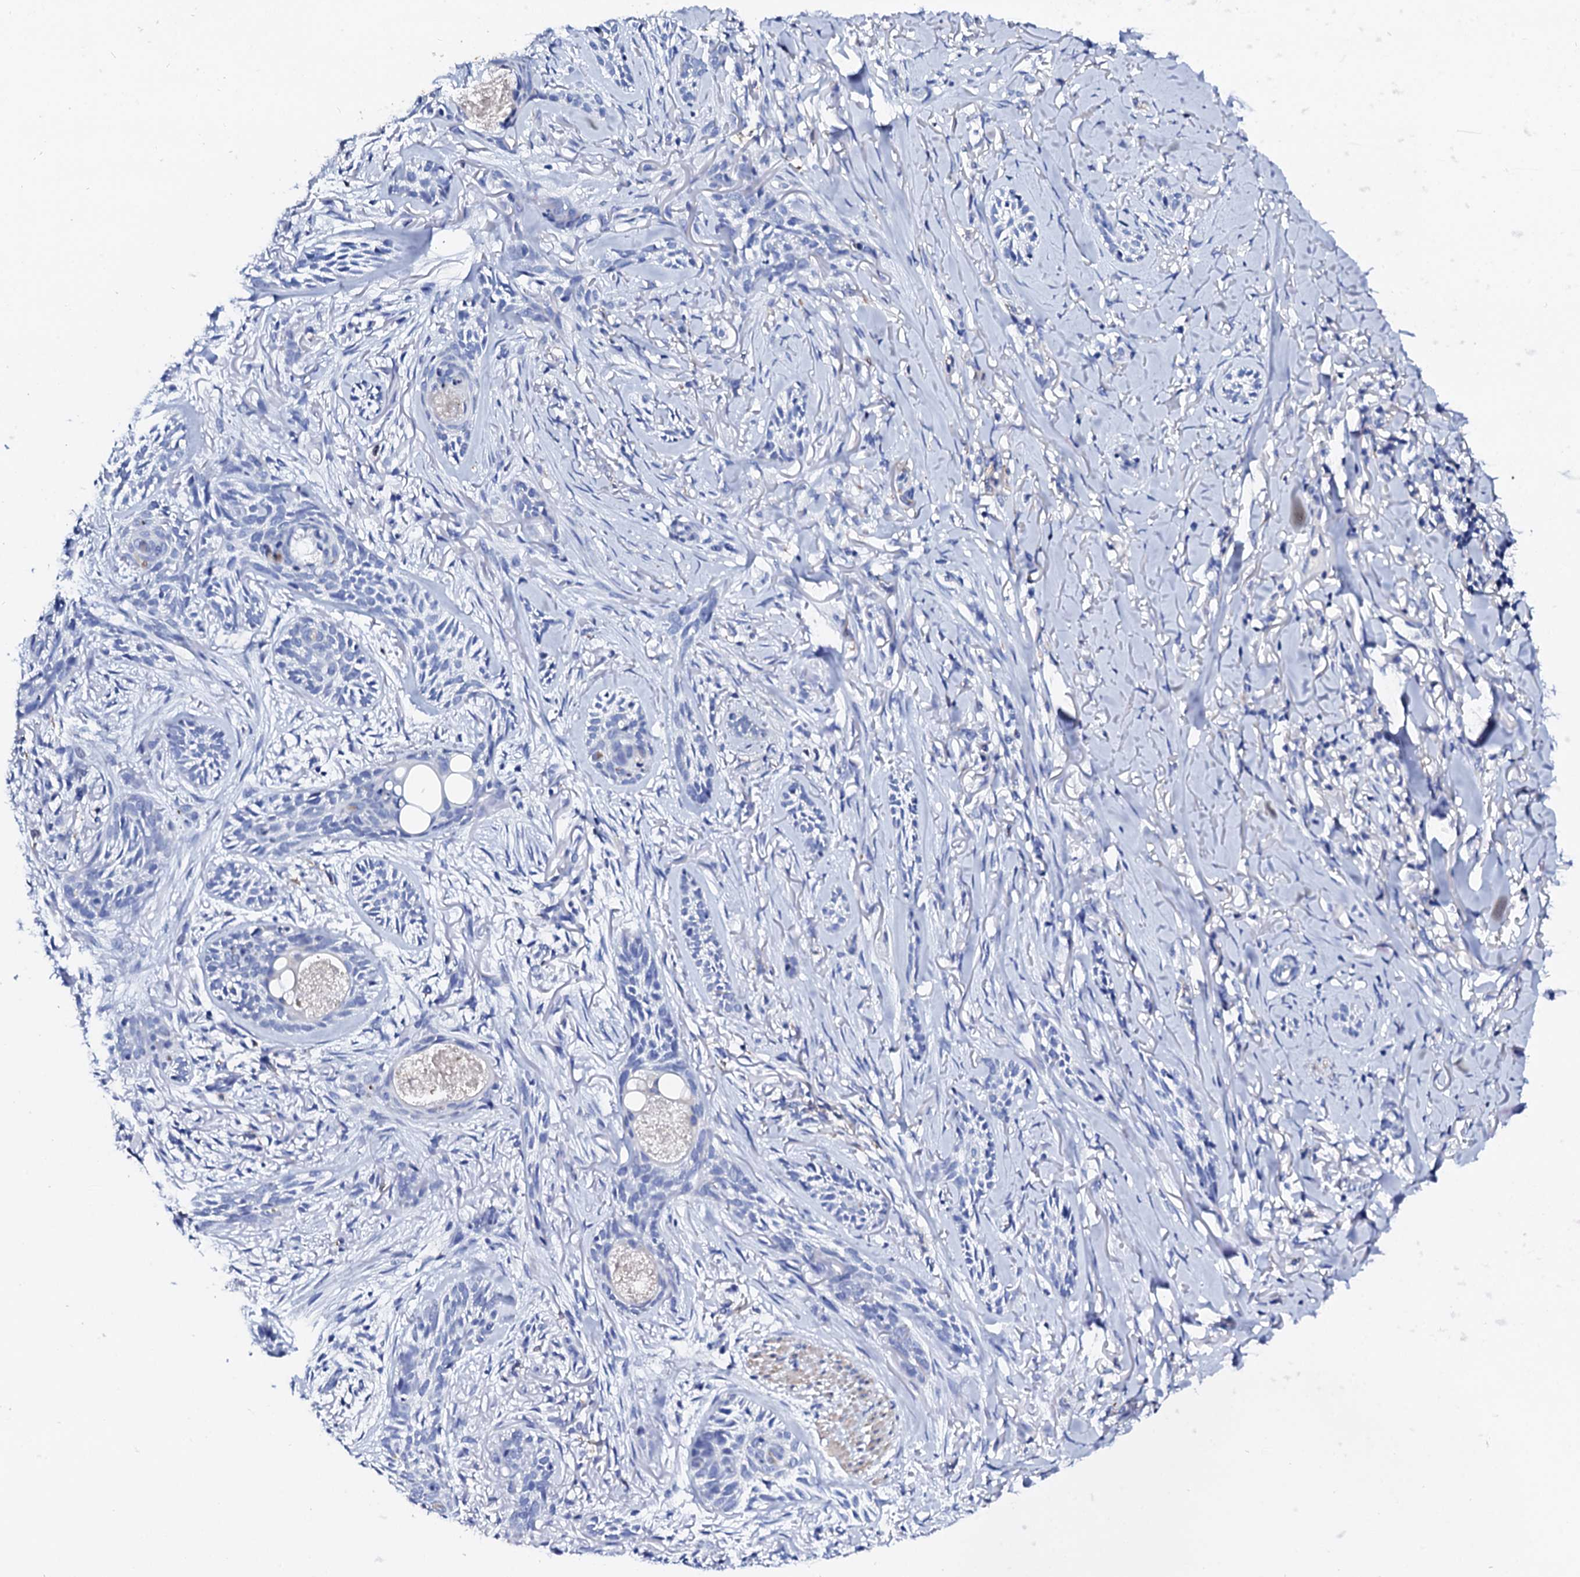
{"staining": {"intensity": "negative", "quantity": "none", "location": "none"}, "tissue": "skin cancer", "cell_type": "Tumor cells", "image_type": "cancer", "snomed": [{"axis": "morphology", "description": "Basal cell carcinoma"}, {"axis": "topography", "description": "Skin"}], "caption": "The image shows no staining of tumor cells in skin basal cell carcinoma.", "gene": "GLB1L3", "patient": {"sex": "female", "age": 59}}